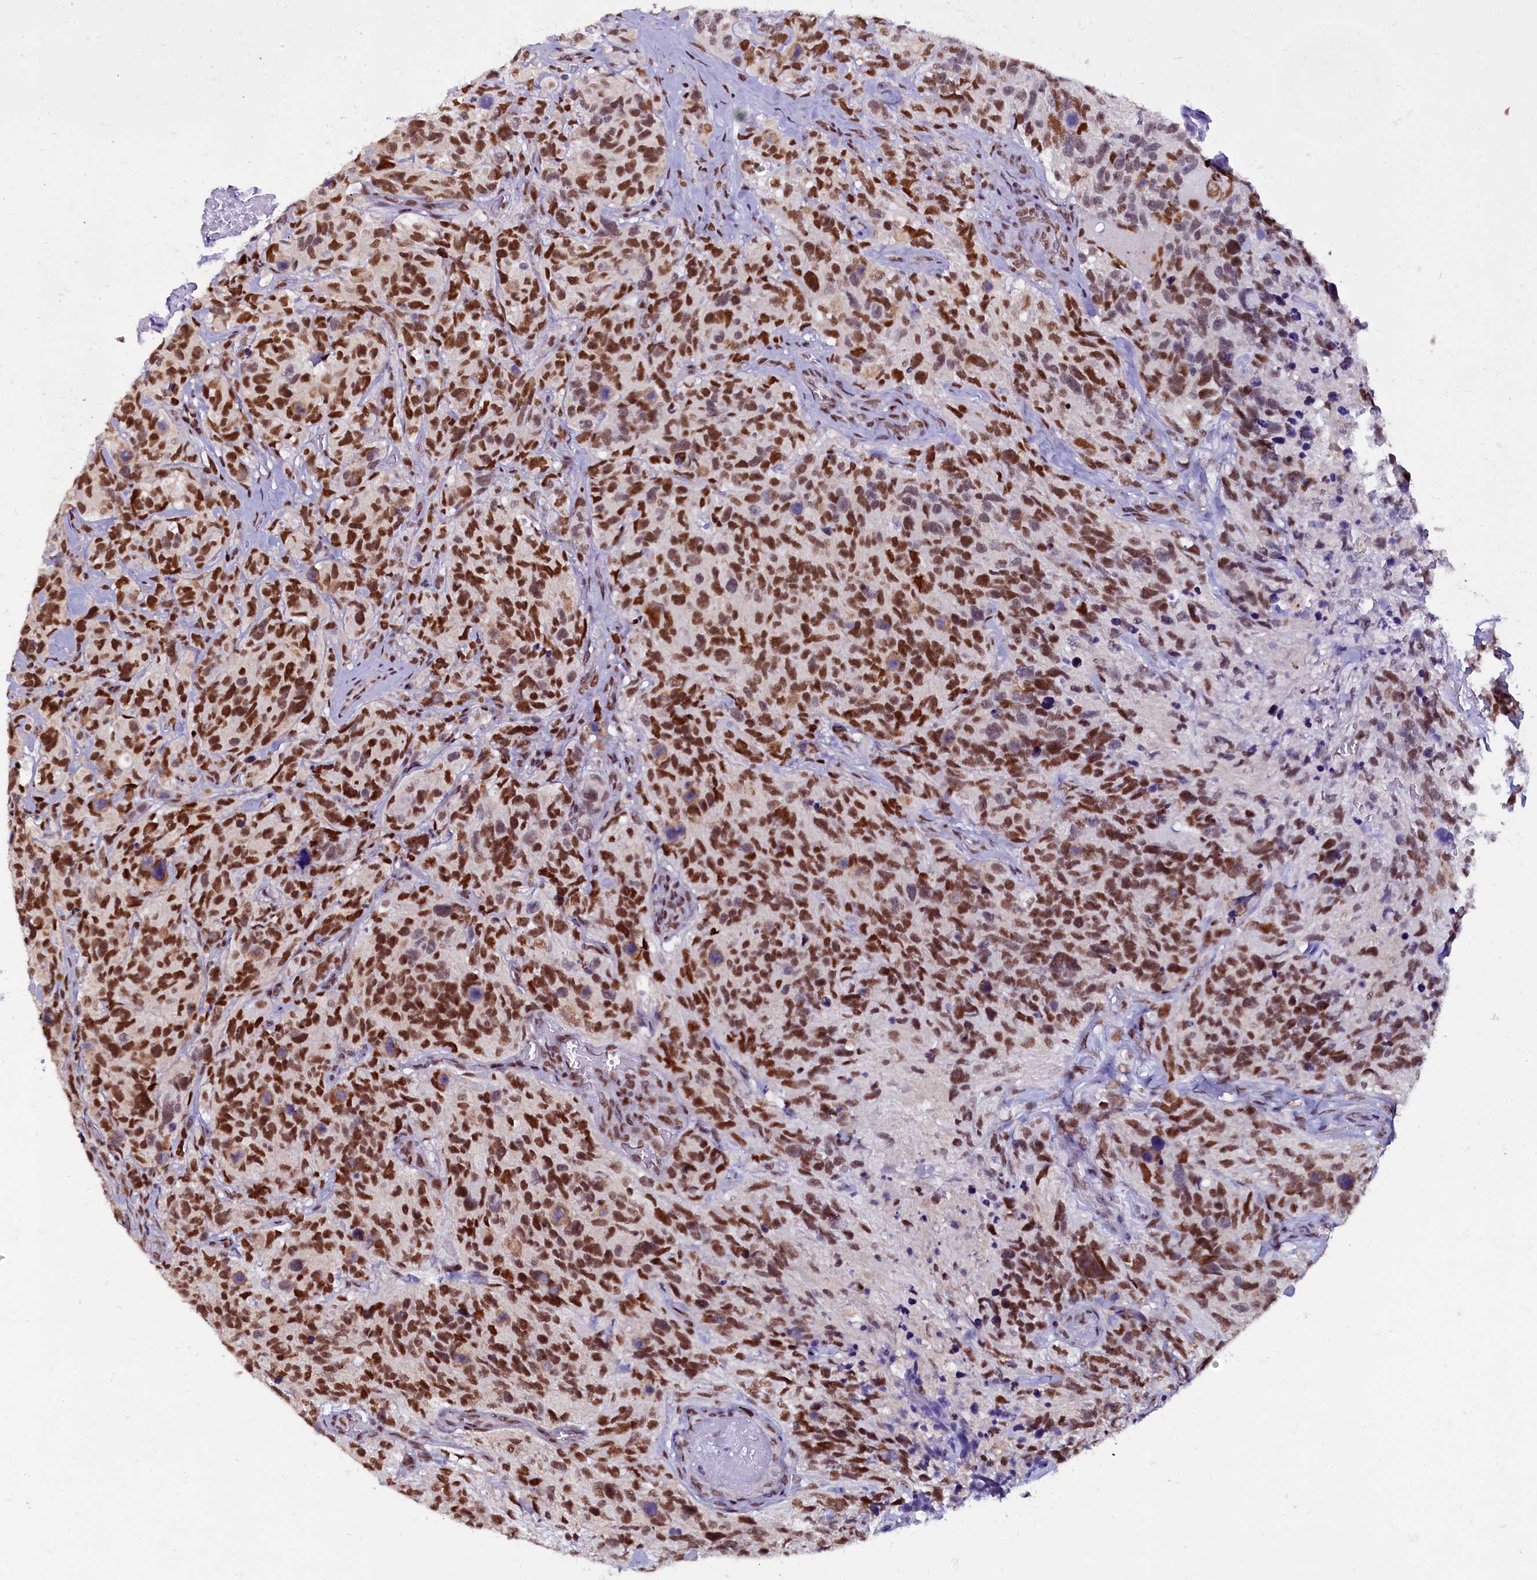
{"staining": {"intensity": "strong", "quantity": ">75%", "location": "nuclear"}, "tissue": "glioma", "cell_type": "Tumor cells", "image_type": "cancer", "snomed": [{"axis": "morphology", "description": "Glioma, malignant, High grade"}, {"axis": "topography", "description": "Brain"}], "caption": "Brown immunohistochemical staining in malignant high-grade glioma exhibits strong nuclear staining in approximately >75% of tumor cells. (DAB = brown stain, brightfield microscopy at high magnification).", "gene": "CPSF7", "patient": {"sex": "male", "age": 69}}